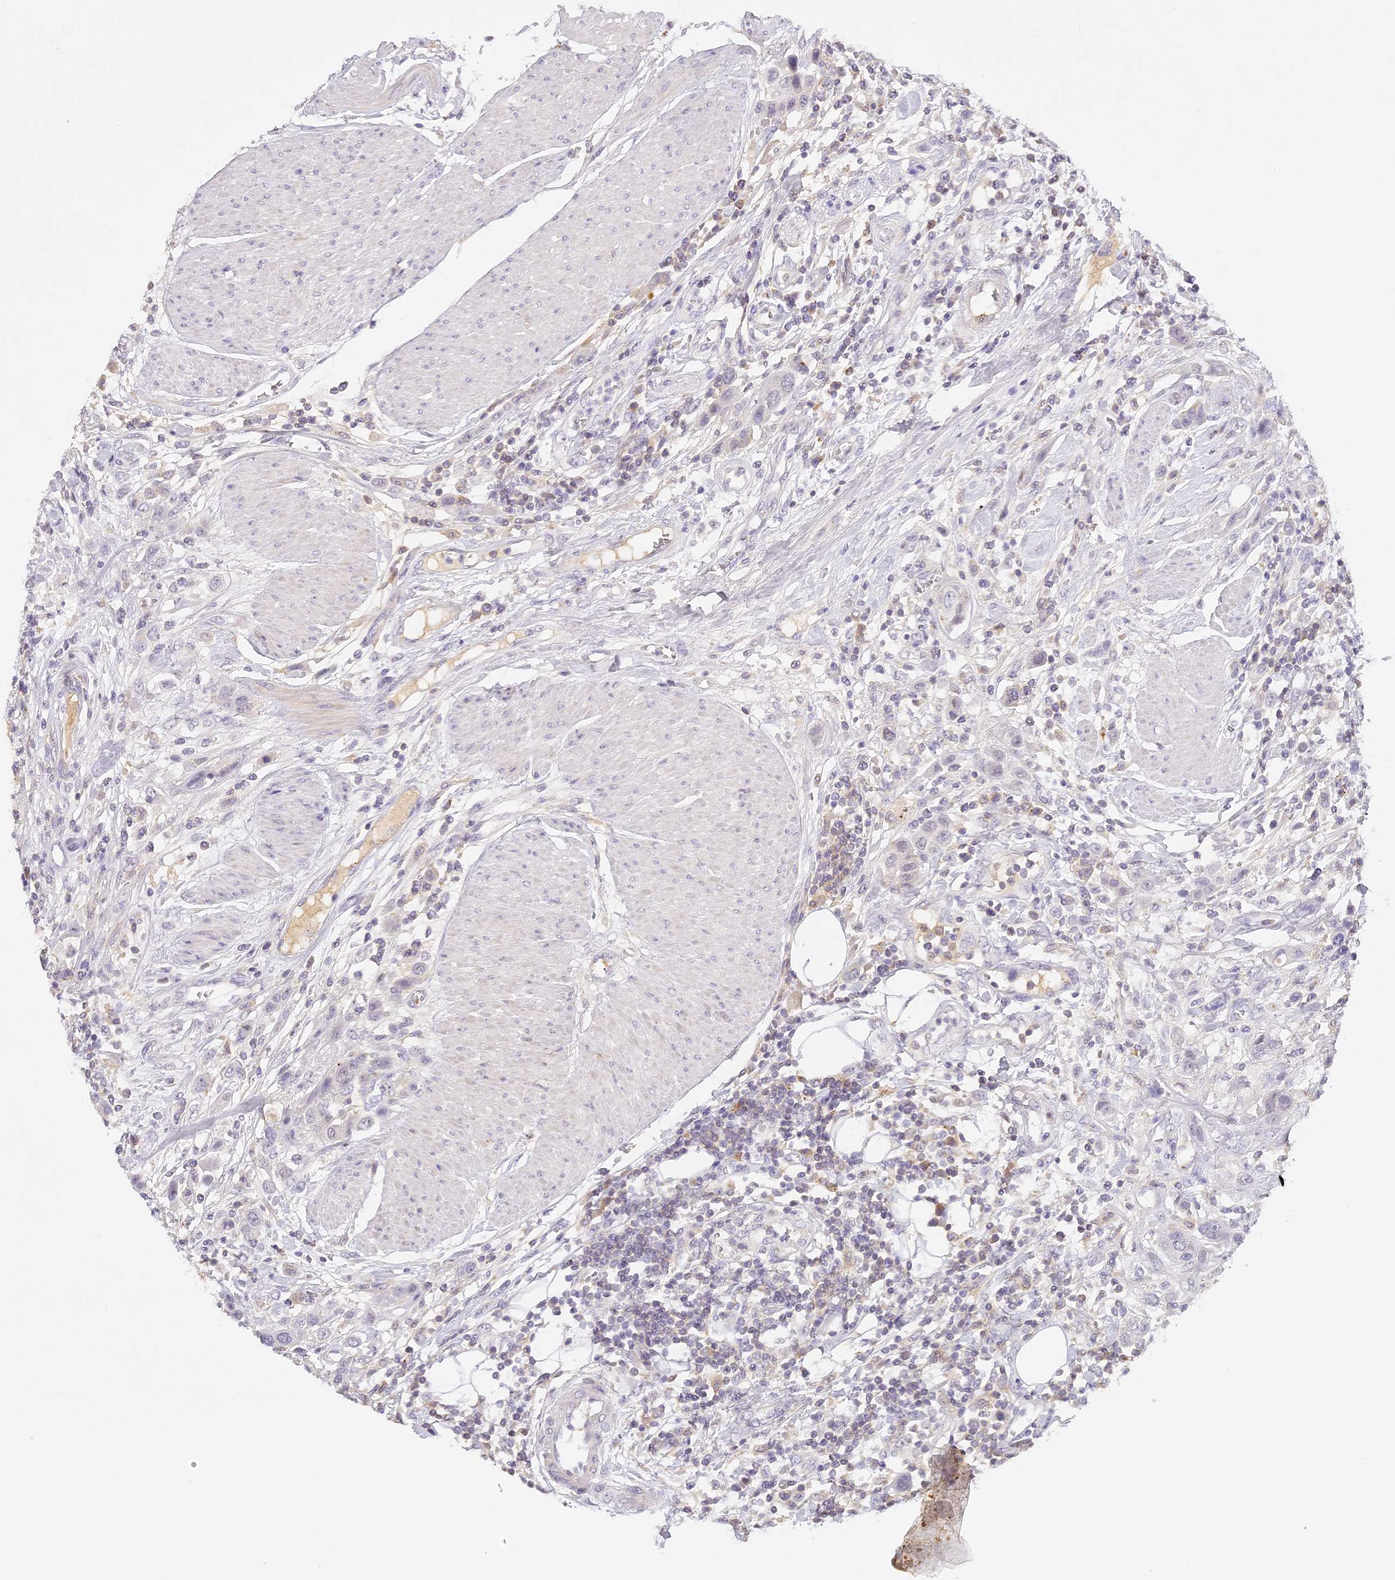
{"staining": {"intensity": "negative", "quantity": "none", "location": "none"}, "tissue": "urothelial cancer", "cell_type": "Tumor cells", "image_type": "cancer", "snomed": [{"axis": "morphology", "description": "Urothelial carcinoma, High grade"}, {"axis": "topography", "description": "Urinary bladder"}], "caption": "Tumor cells are negative for protein expression in human urothelial cancer.", "gene": "ELL3", "patient": {"sex": "male", "age": 50}}